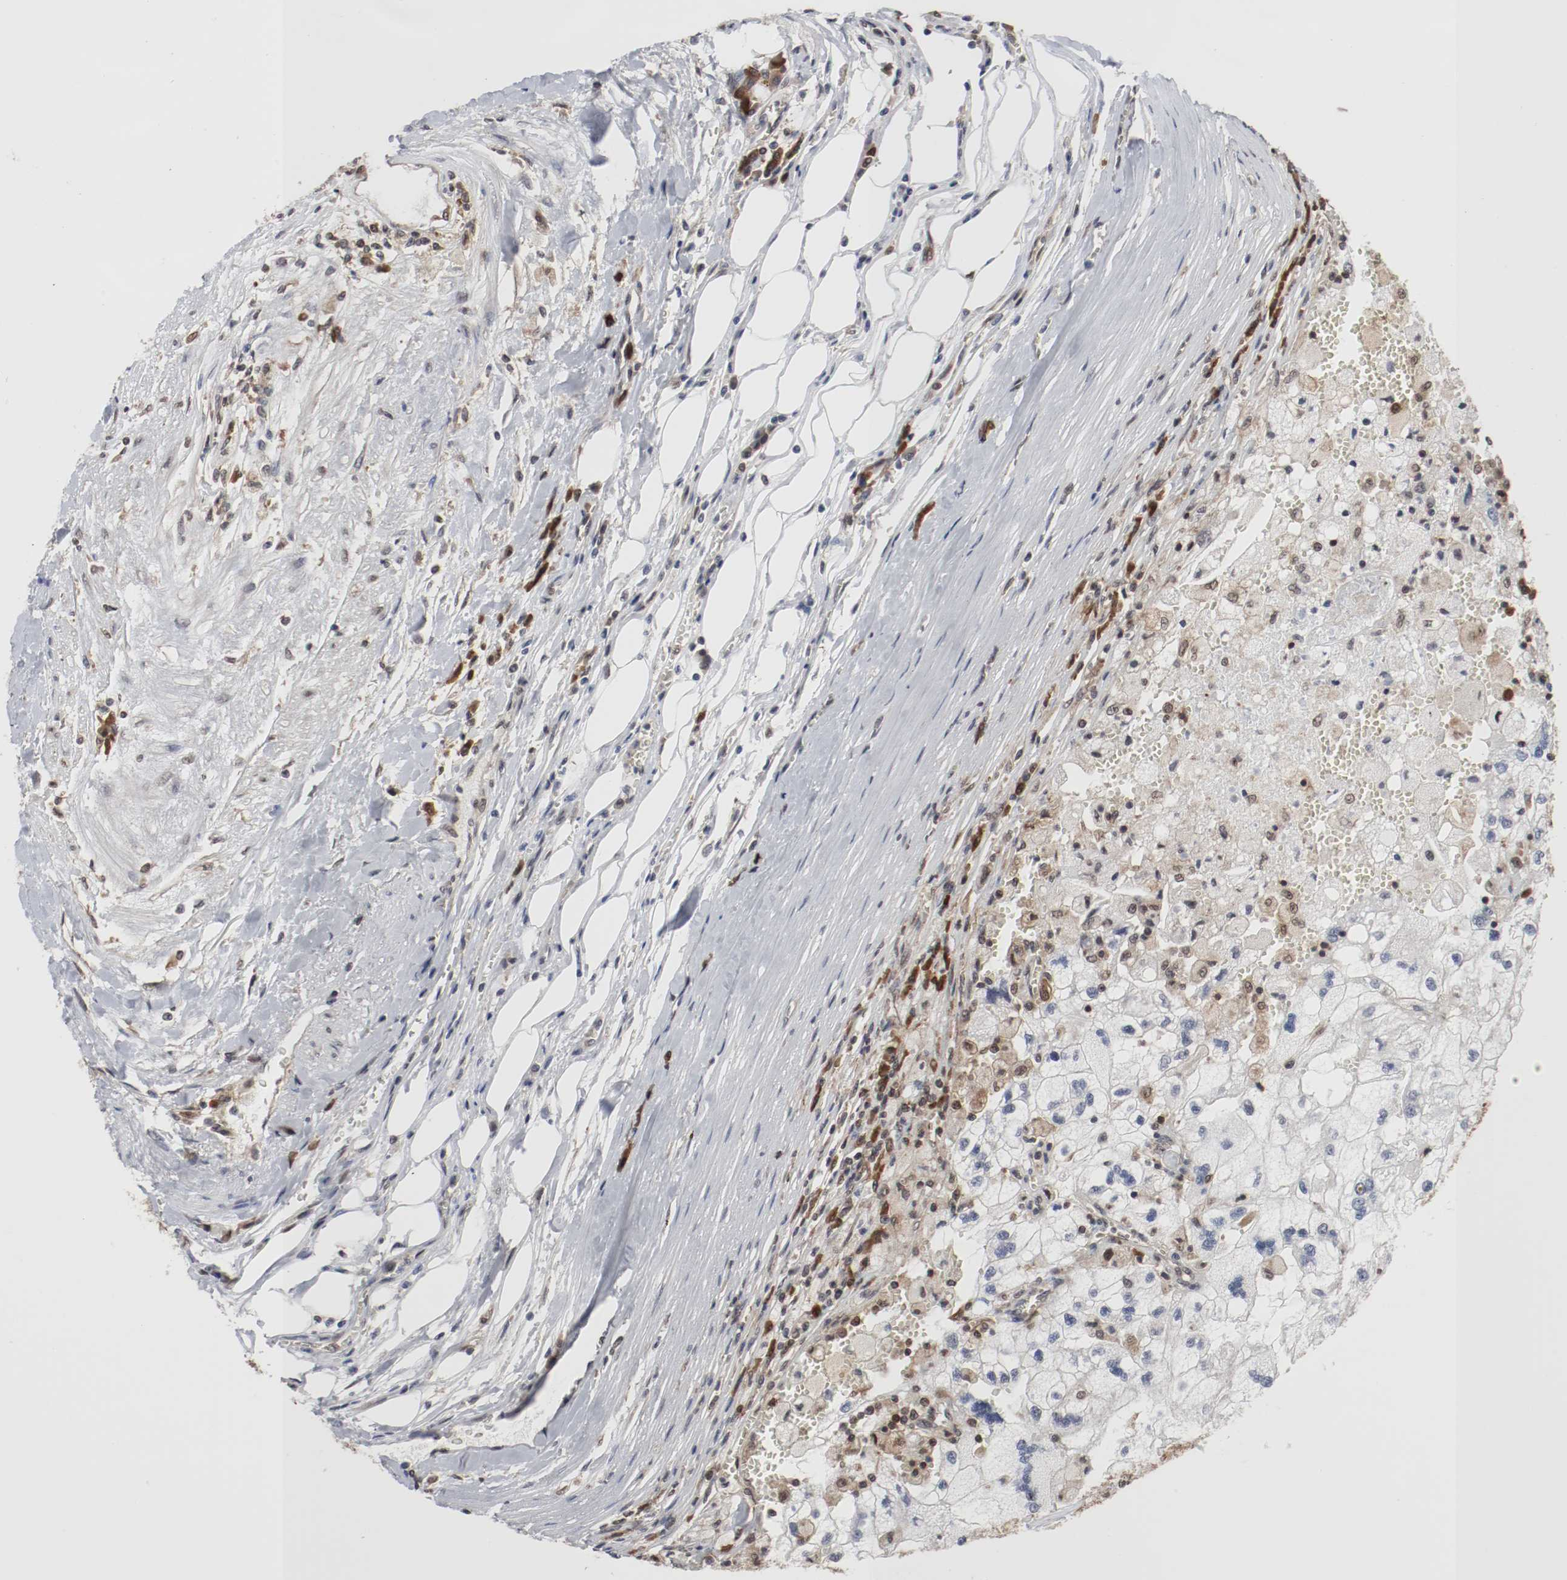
{"staining": {"intensity": "negative", "quantity": "none", "location": "none"}, "tissue": "renal cancer", "cell_type": "Tumor cells", "image_type": "cancer", "snomed": [{"axis": "morphology", "description": "Normal tissue, NOS"}, {"axis": "morphology", "description": "Adenocarcinoma, NOS"}, {"axis": "topography", "description": "Kidney"}], "caption": "IHC micrograph of human renal cancer (adenocarcinoma) stained for a protein (brown), which displays no expression in tumor cells.", "gene": "AFG3L2", "patient": {"sex": "male", "age": 71}}